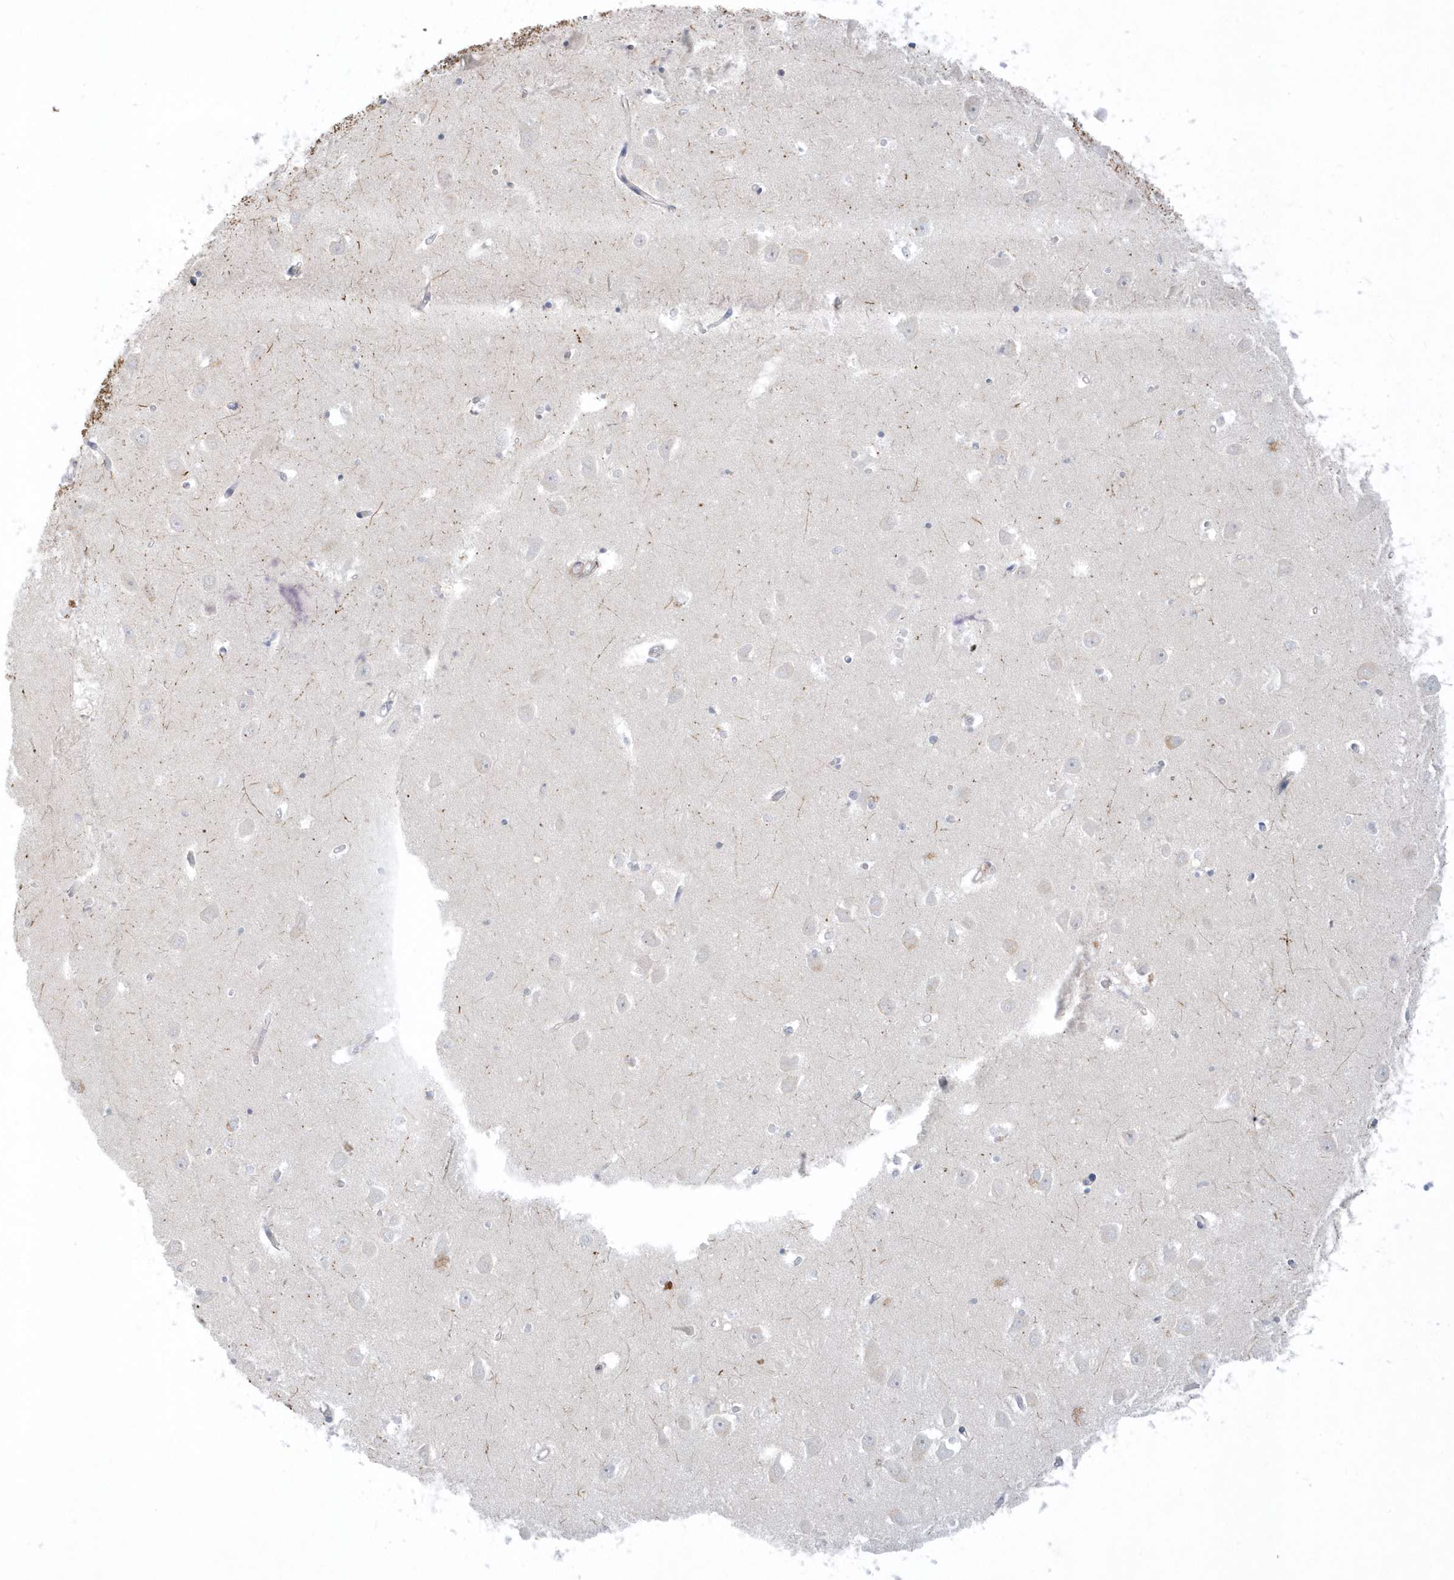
{"staining": {"intensity": "negative", "quantity": "none", "location": "none"}, "tissue": "hippocampus", "cell_type": "Glial cells", "image_type": "normal", "snomed": [{"axis": "morphology", "description": "Normal tissue, NOS"}, {"axis": "topography", "description": "Hippocampus"}], "caption": "Immunohistochemistry (IHC) of normal human hippocampus reveals no expression in glial cells.", "gene": "THADA", "patient": {"sex": "male", "age": 70}}